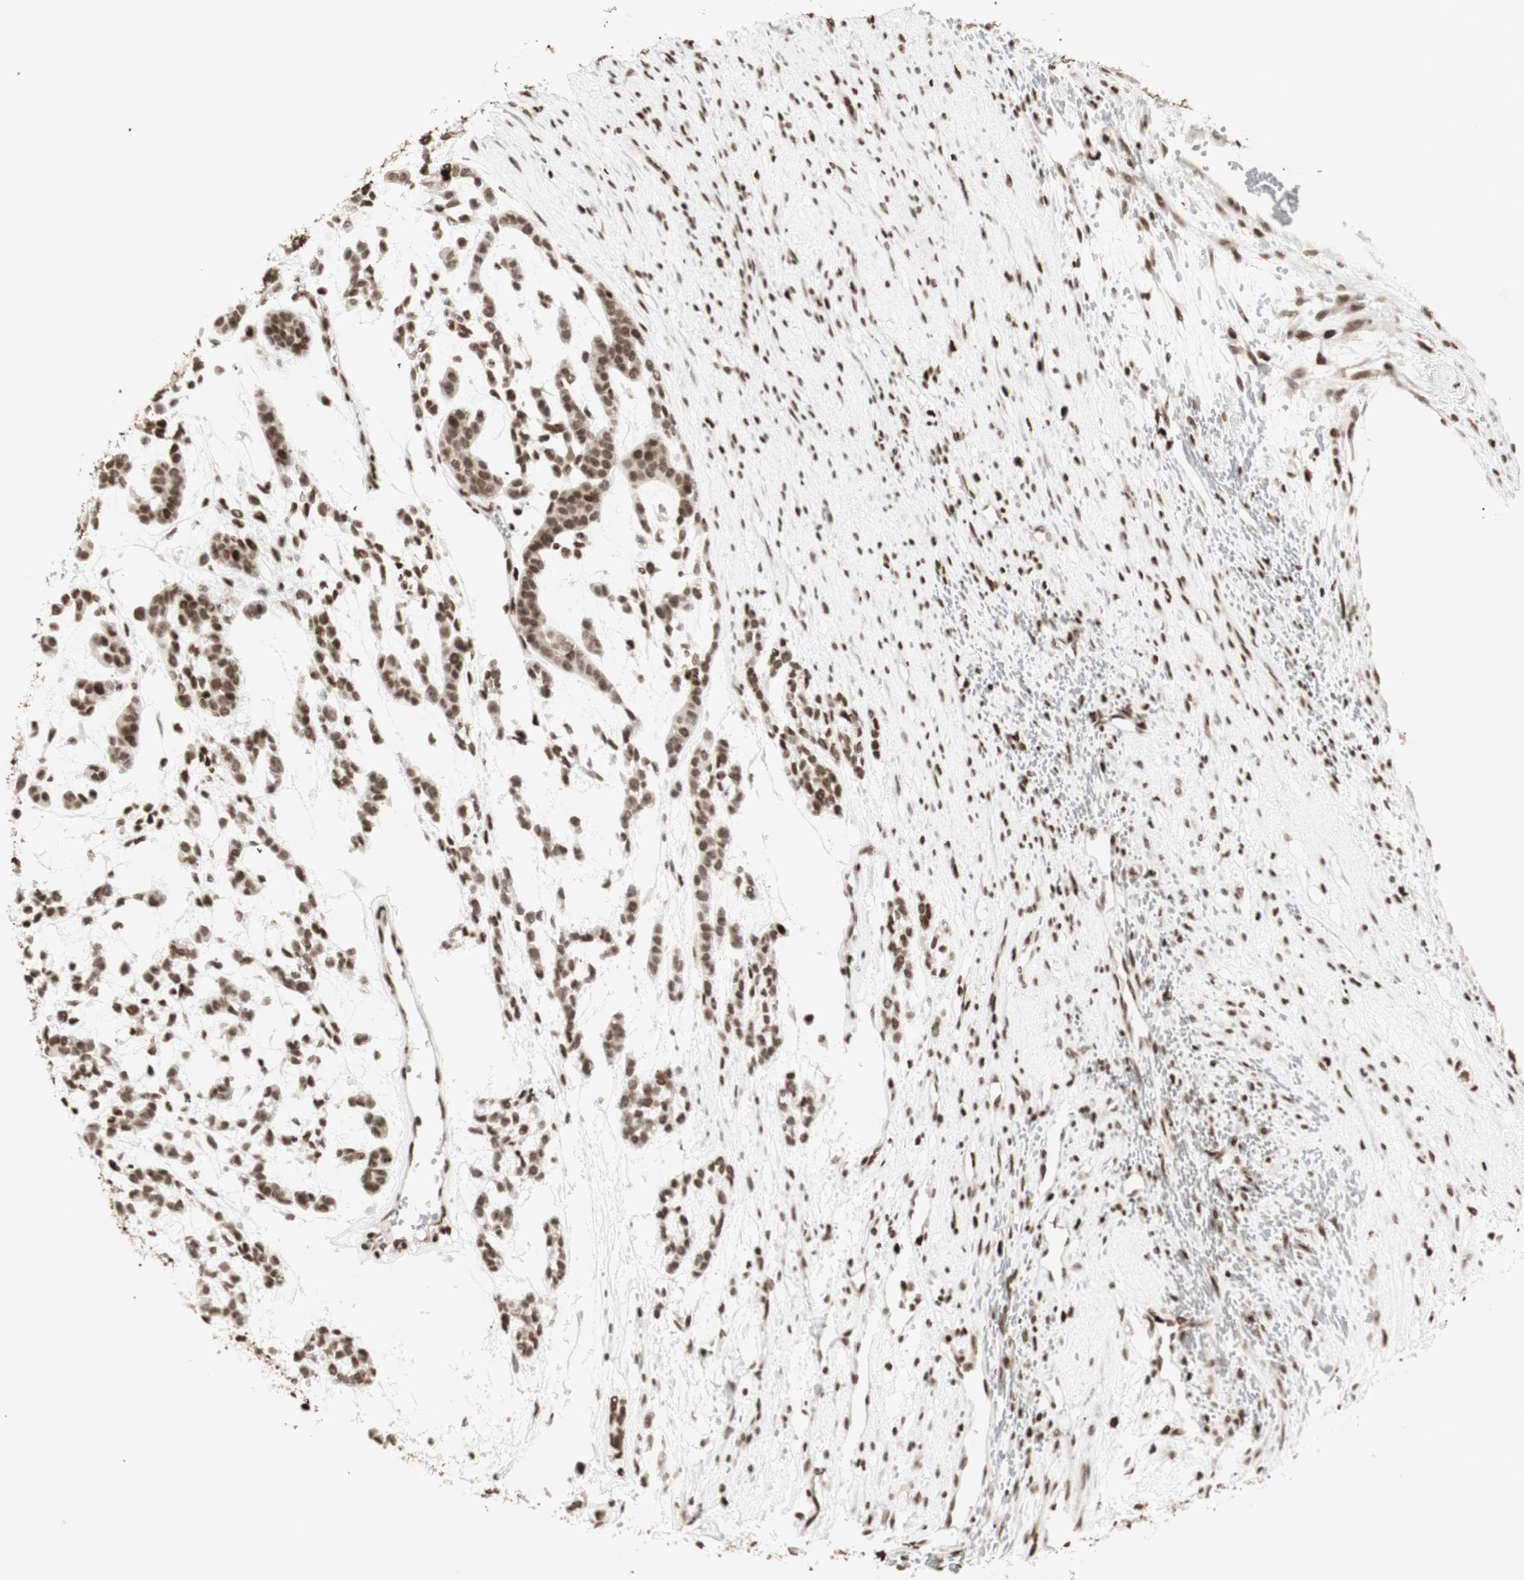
{"staining": {"intensity": "moderate", "quantity": ">75%", "location": "nuclear"}, "tissue": "head and neck cancer", "cell_type": "Tumor cells", "image_type": "cancer", "snomed": [{"axis": "morphology", "description": "Adenocarcinoma, NOS"}, {"axis": "morphology", "description": "Adenoma, NOS"}, {"axis": "topography", "description": "Head-Neck"}], "caption": "Protein staining exhibits moderate nuclear expression in about >75% of tumor cells in head and neck adenoma.", "gene": "NCAPD2", "patient": {"sex": "female", "age": 55}}